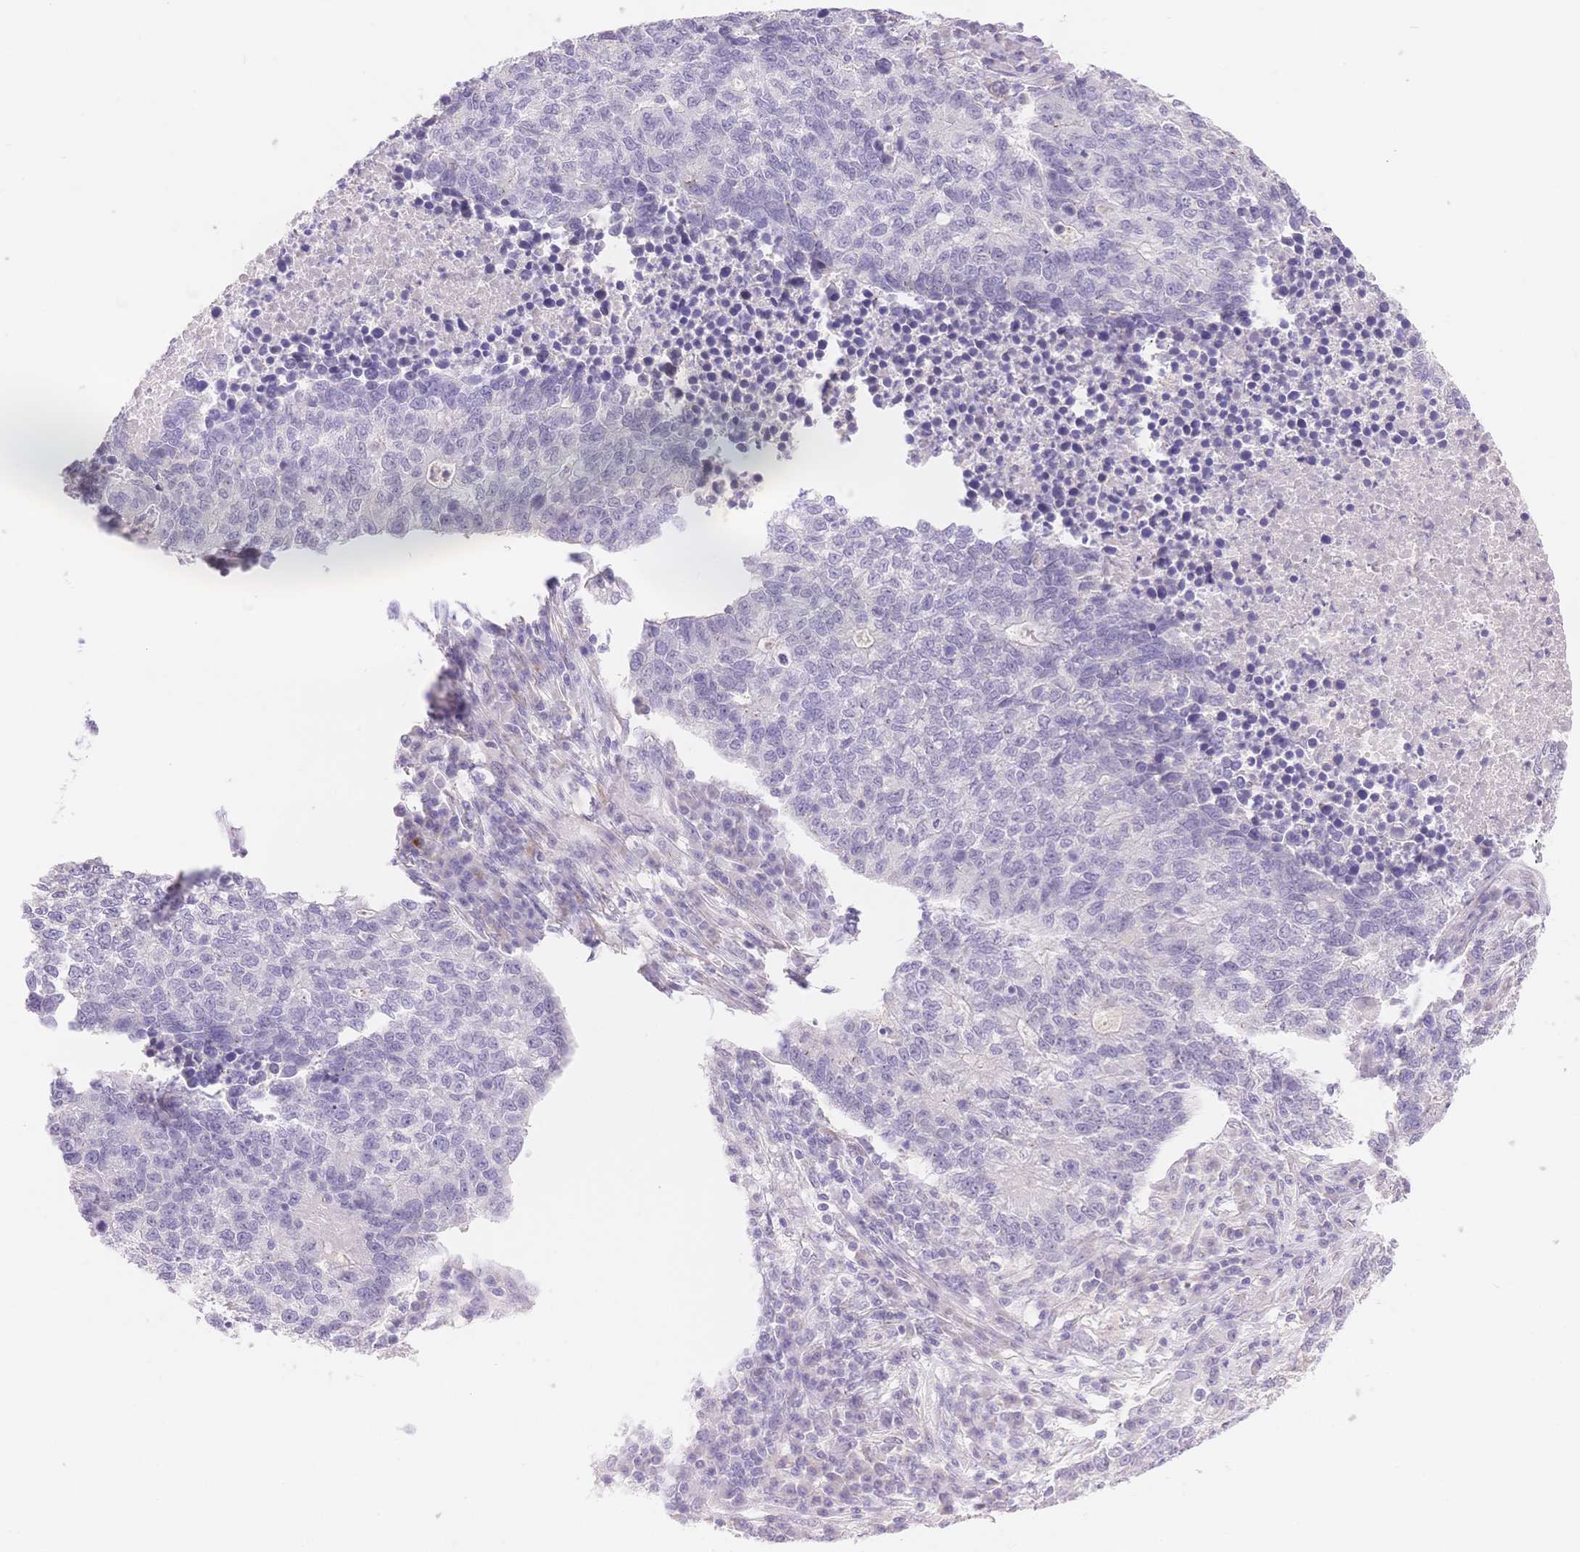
{"staining": {"intensity": "negative", "quantity": "none", "location": "none"}, "tissue": "lung cancer", "cell_type": "Tumor cells", "image_type": "cancer", "snomed": [{"axis": "morphology", "description": "Adenocarcinoma, NOS"}, {"axis": "topography", "description": "Lung"}], "caption": "IHC image of neoplastic tissue: lung cancer (adenocarcinoma) stained with DAB shows no significant protein expression in tumor cells.", "gene": "MYOM1", "patient": {"sex": "male", "age": 57}}